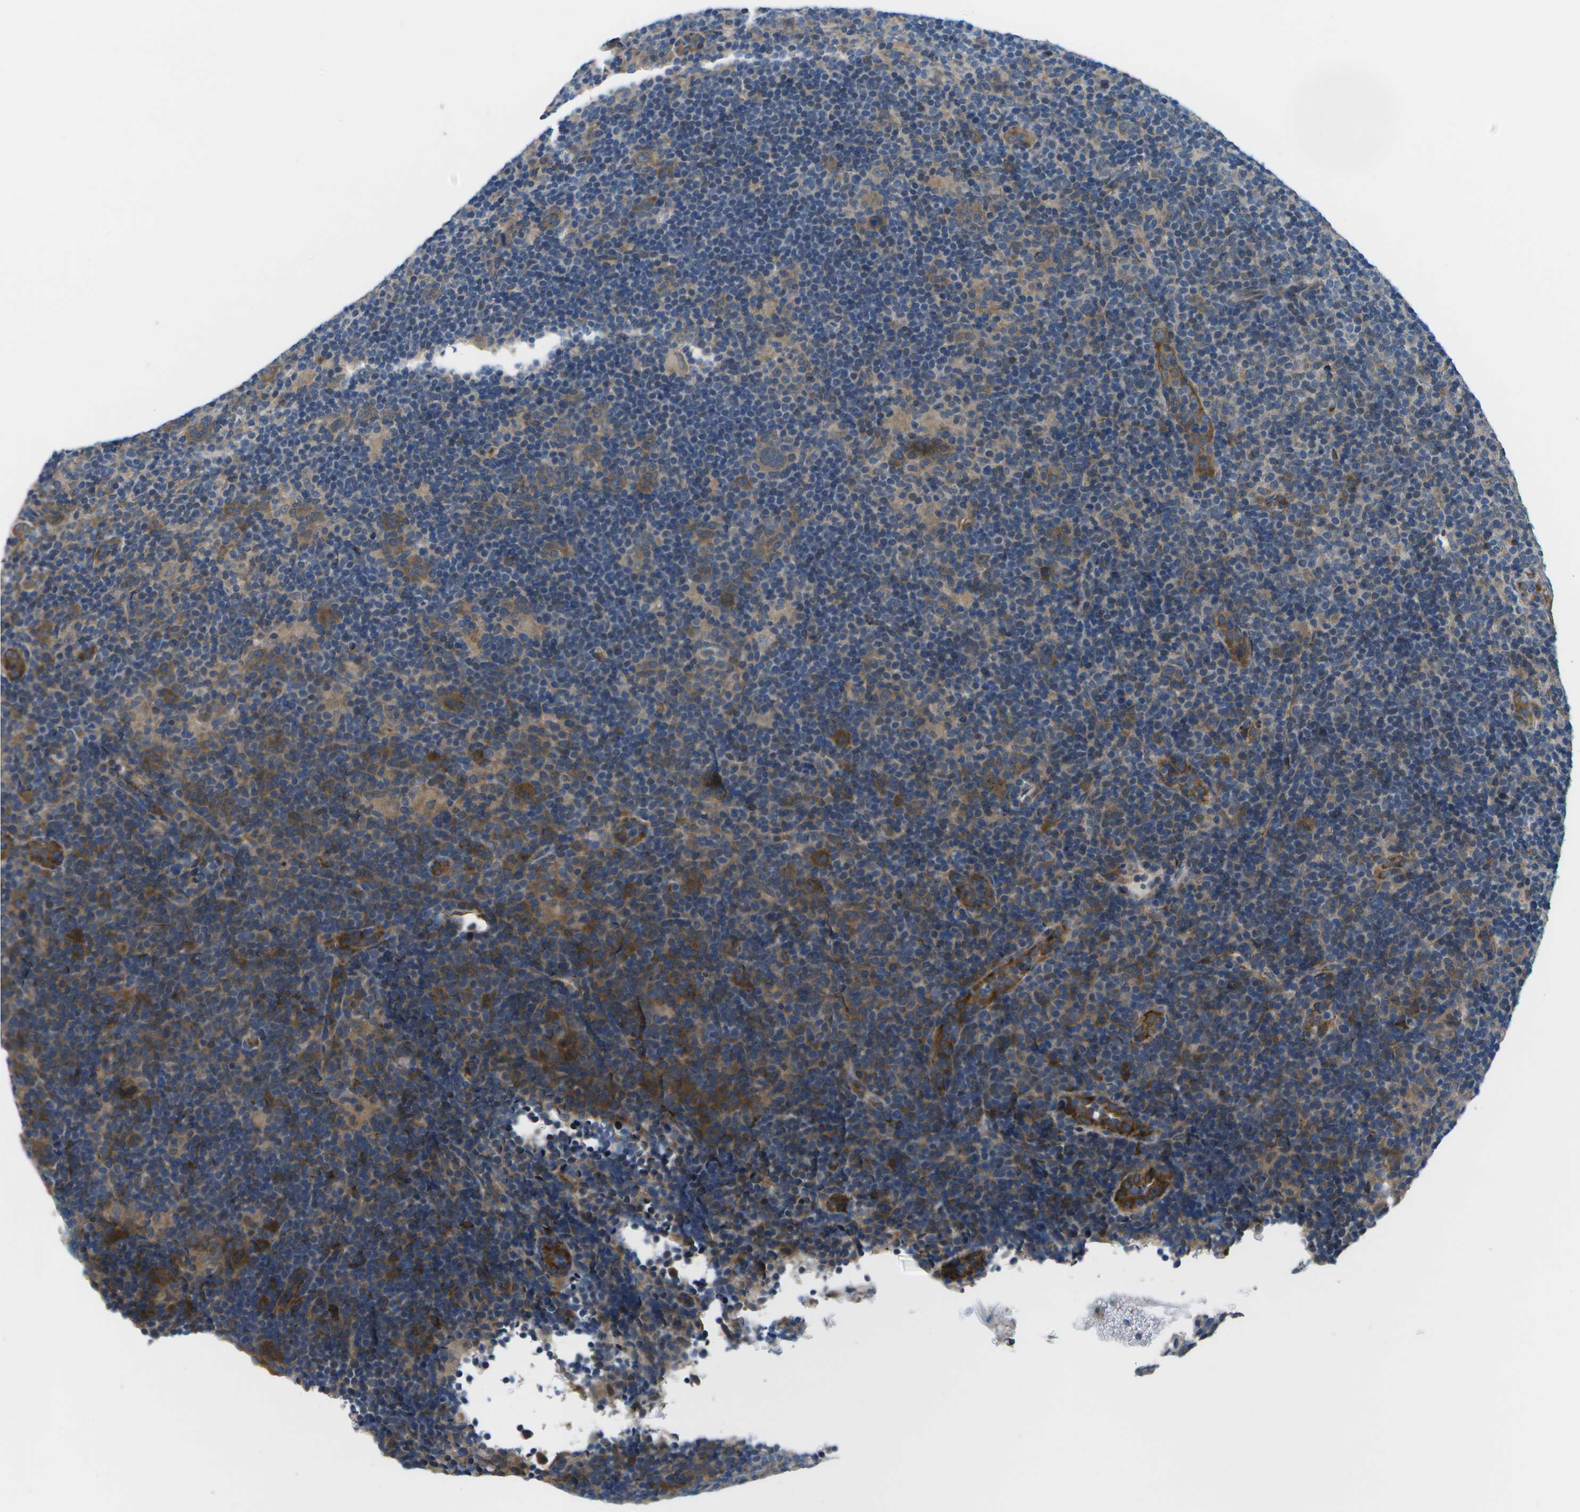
{"staining": {"intensity": "moderate", "quantity": "25%-75%", "location": "cytoplasmic/membranous"}, "tissue": "lymphoma", "cell_type": "Tumor cells", "image_type": "cancer", "snomed": [{"axis": "morphology", "description": "Hodgkin's disease, NOS"}, {"axis": "topography", "description": "Lymph node"}], "caption": "Moderate cytoplasmic/membranous positivity for a protein is present in approximately 25%-75% of tumor cells of lymphoma using IHC.", "gene": "P3H1", "patient": {"sex": "female", "age": 57}}